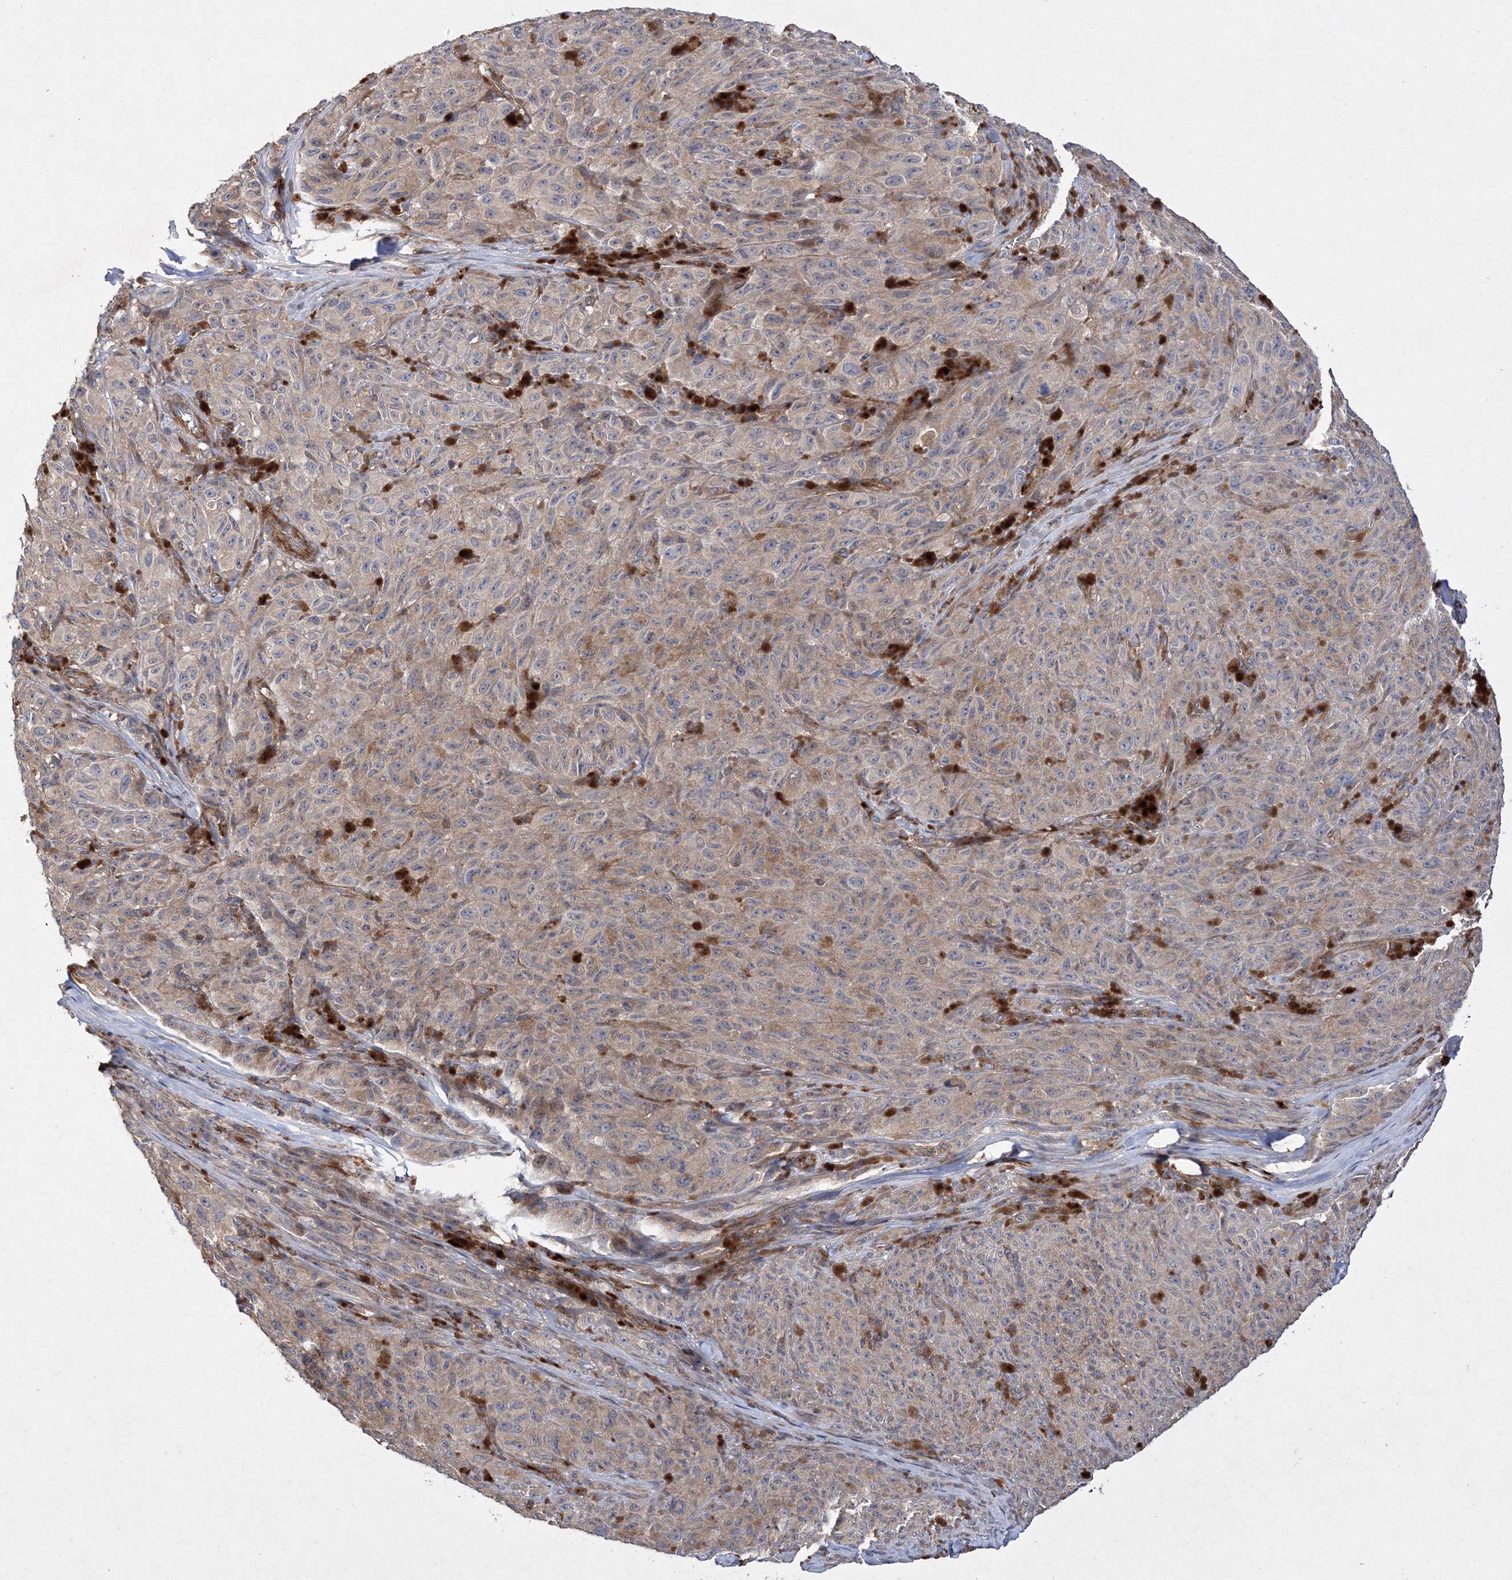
{"staining": {"intensity": "weak", "quantity": "<25%", "location": "cytoplasmic/membranous"}, "tissue": "melanoma", "cell_type": "Tumor cells", "image_type": "cancer", "snomed": [{"axis": "morphology", "description": "Malignant melanoma, NOS"}, {"axis": "topography", "description": "Skin"}], "caption": "Immunohistochemistry (IHC) of human melanoma demonstrates no expression in tumor cells.", "gene": "DNAJC13", "patient": {"sex": "female", "age": 82}}